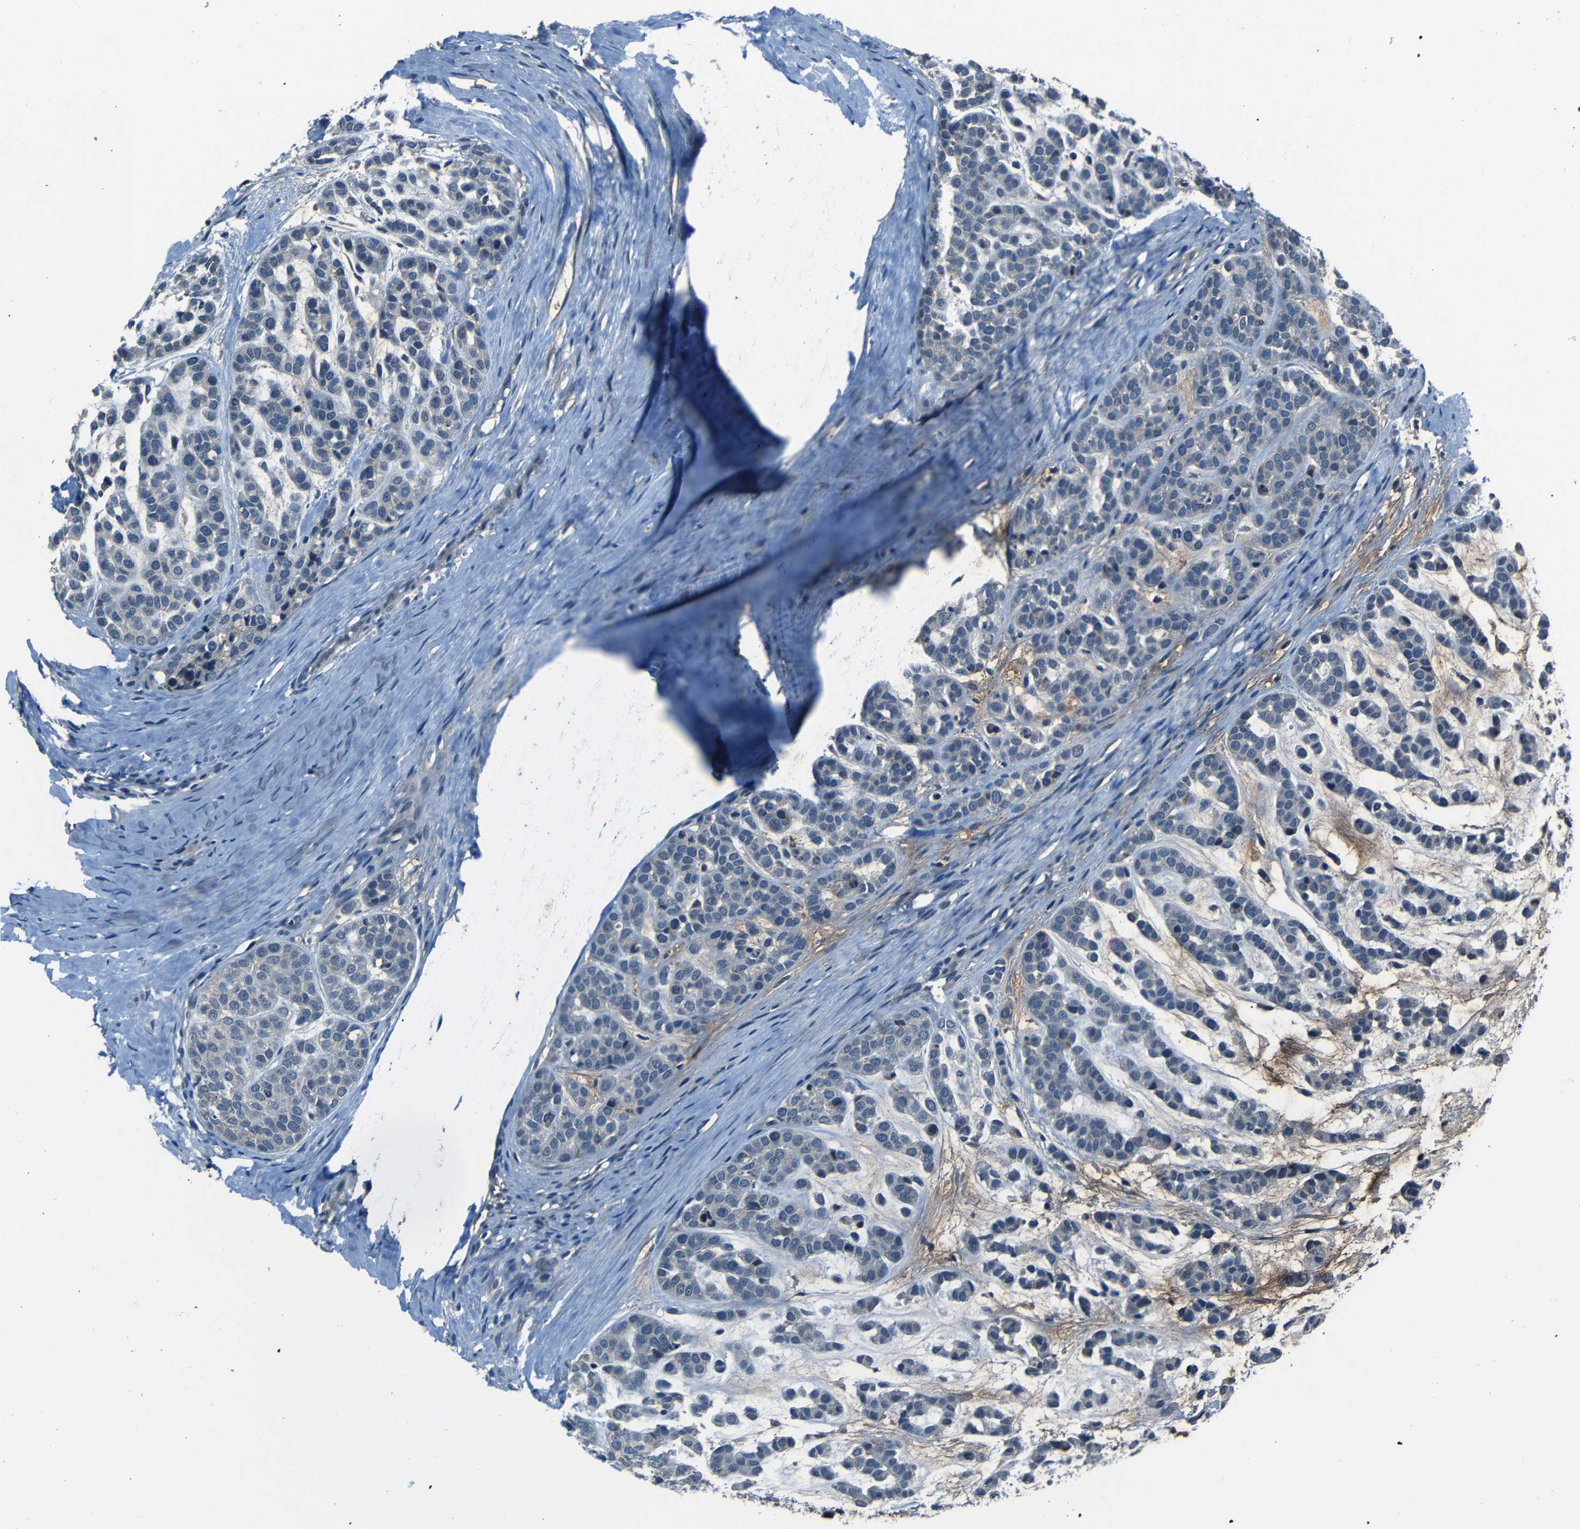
{"staining": {"intensity": "negative", "quantity": "none", "location": "none"}, "tissue": "head and neck cancer", "cell_type": "Tumor cells", "image_type": "cancer", "snomed": [{"axis": "morphology", "description": "Adenocarcinoma, NOS"}, {"axis": "morphology", "description": "Adenoma, NOS"}, {"axis": "topography", "description": "Head-Neck"}], "caption": "The histopathology image exhibits no staining of tumor cells in head and neck adenocarcinoma. (DAB (3,3'-diaminobenzidine) immunohistochemistry (IHC), high magnification).", "gene": "SLA", "patient": {"sex": "female", "age": 55}}